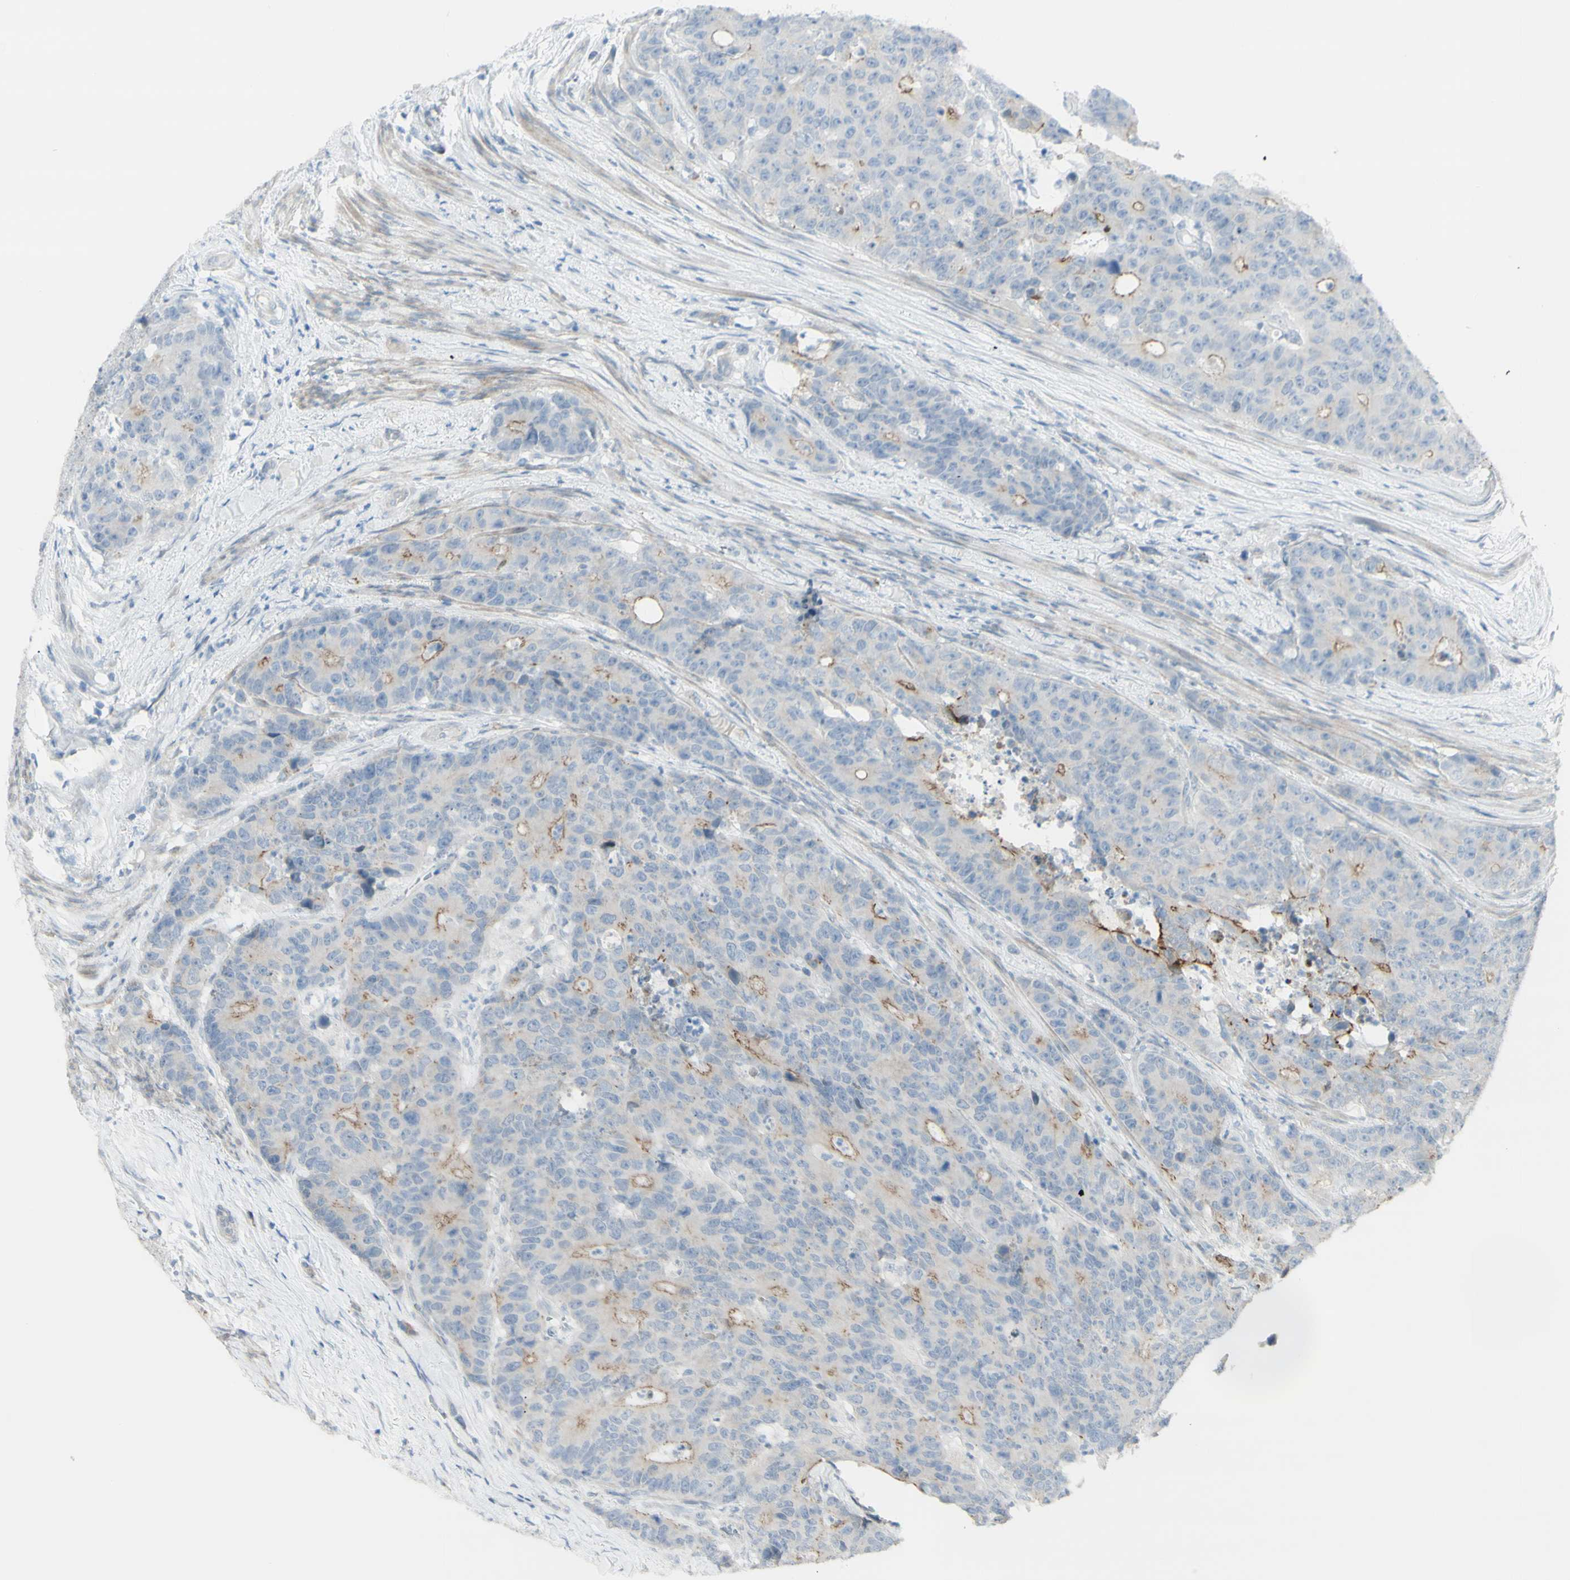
{"staining": {"intensity": "moderate", "quantity": "25%-75%", "location": "cytoplasmic/membranous"}, "tissue": "colorectal cancer", "cell_type": "Tumor cells", "image_type": "cancer", "snomed": [{"axis": "morphology", "description": "Adenocarcinoma, NOS"}, {"axis": "topography", "description": "Colon"}], "caption": "Colorectal cancer stained with DAB (3,3'-diaminobenzidine) immunohistochemistry exhibits medium levels of moderate cytoplasmic/membranous expression in about 25%-75% of tumor cells.", "gene": "NDST4", "patient": {"sex": "female", "age": 86}}